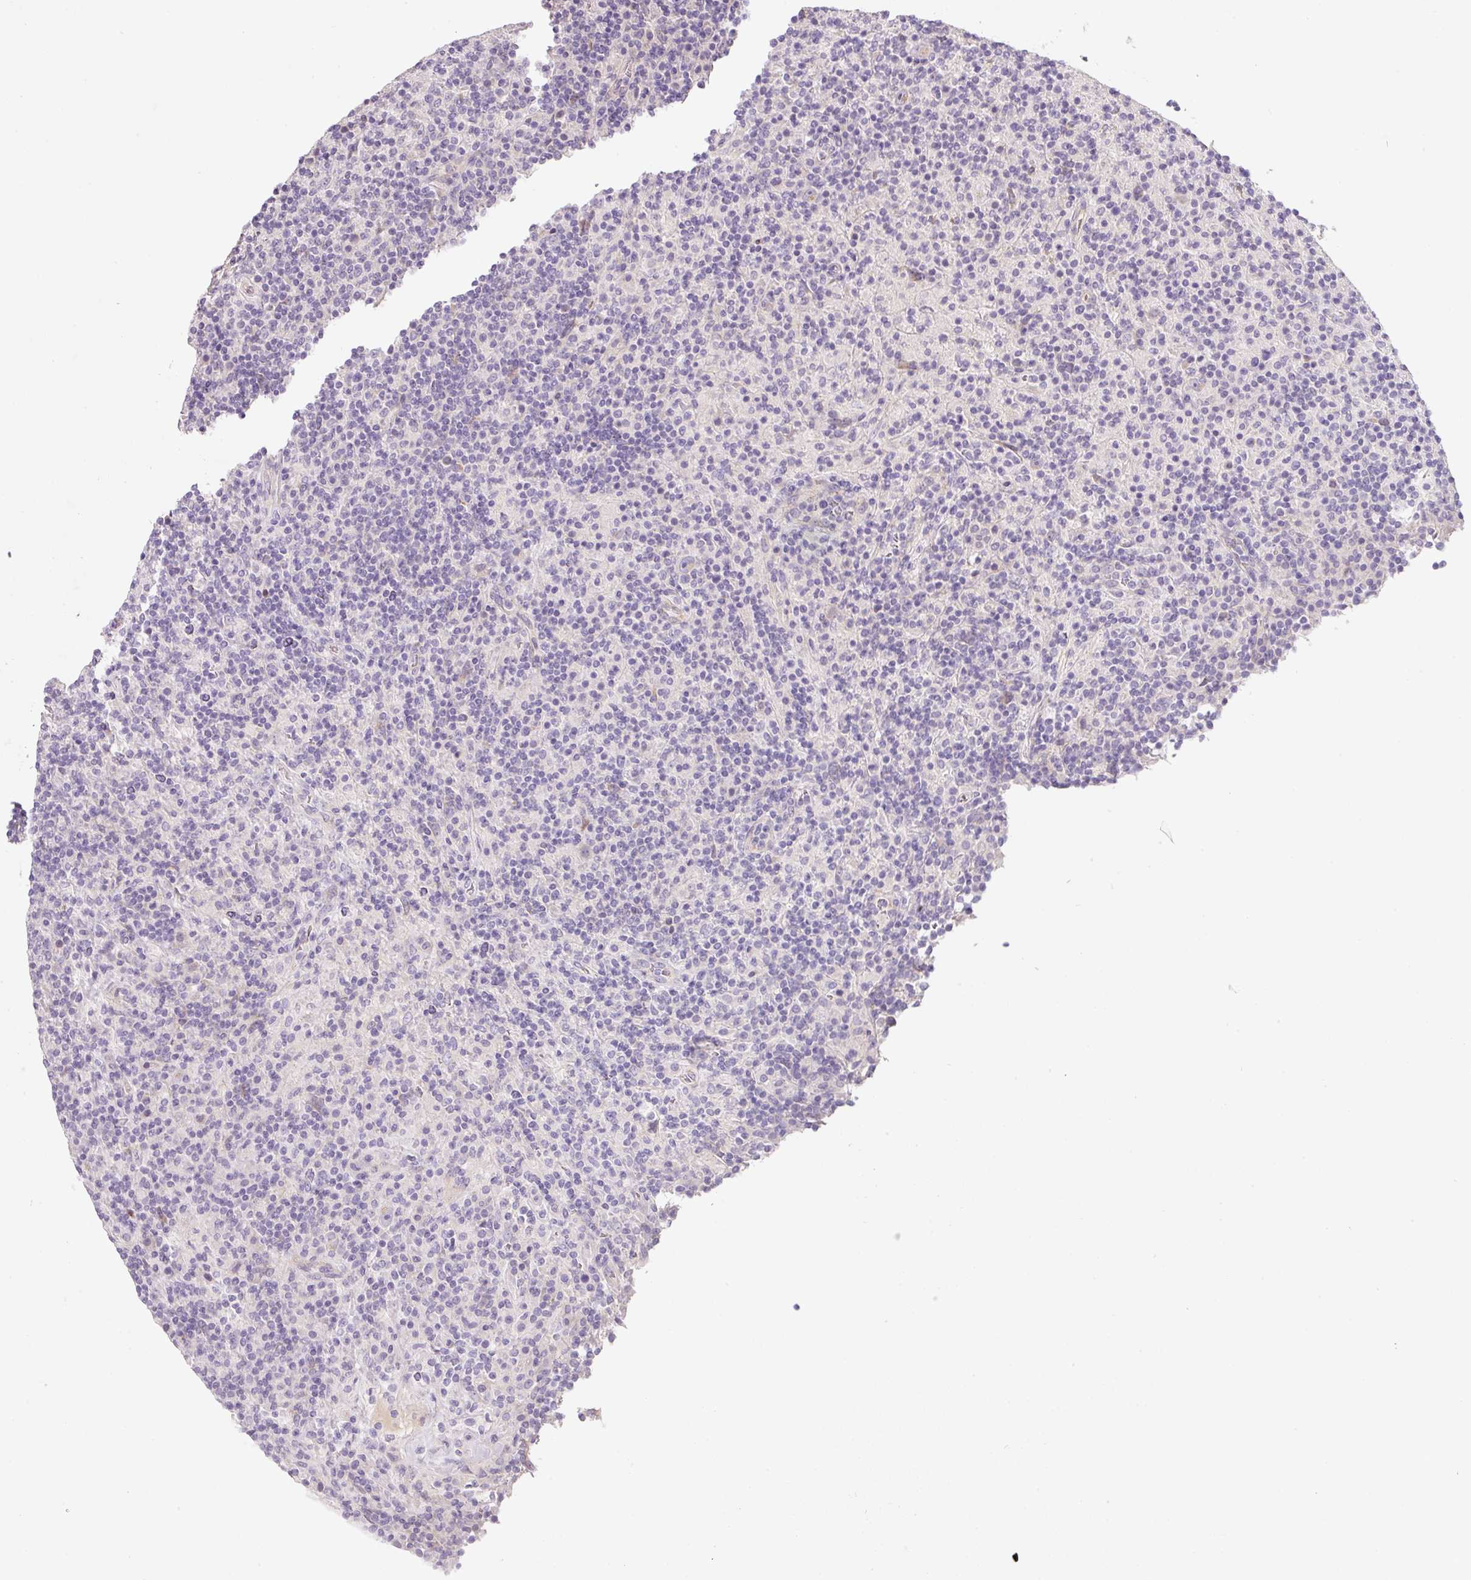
{"staining": {"intensity": "negative", "quantity": "none", "location": "none"}, "tissue": "lymphoma", "cell_type": "Tumor cells", "image_type": "cancer", "snomed": [{"axis": "morphology", "description": "Hodgkin's disease, NOS"}, {"axis": "topography", "description": "Lymph node"}], "caption": "Histopathology image shows no significant protein staining in tumor cells of Hodgkin's disease. Nuclei are stained in blue.", "gene": "NBPF11", "patient": {"sex": "male", "age": 70}}